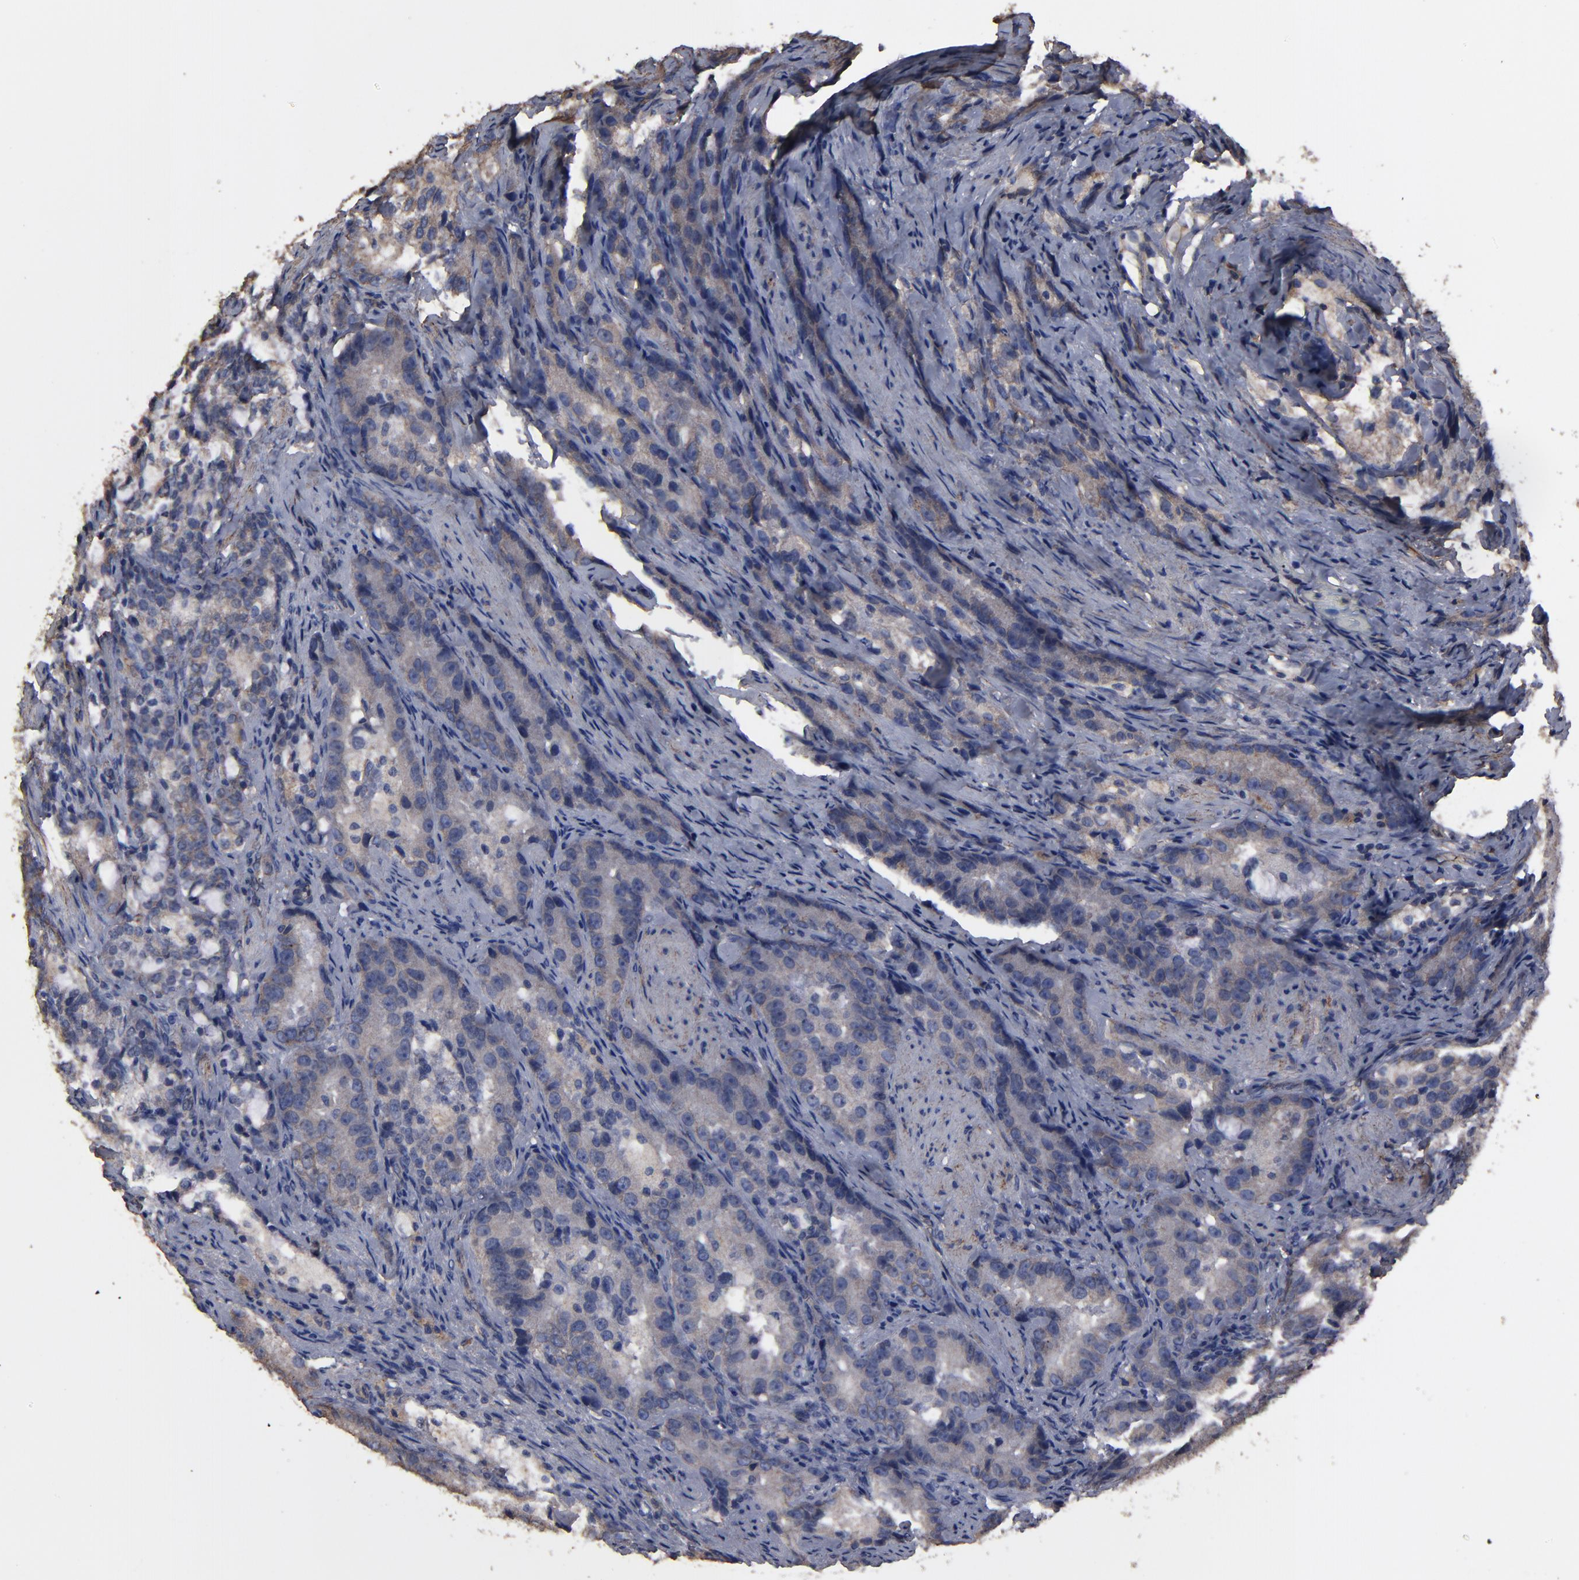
{"staining": {"intensity": "weak", "quantity": ">75%", "location": "cytoplasmic/membranous"}, "tissue": "prostate cancer", "cell_type": "Tumor cells", "image_type": "cancer", "snomed": [{"axis": "morphology", "description": "Adenocarcinoma, High grade"}, {"axis": "topography", "description": "Prostate"}], "caption": "A micrograph showing weak cytoplasmic/membranous expression in approximately >75% of tumor cells in prostate cancer, as visualized by brown immunohistochemical staining.", "gene": "DMD", "patient": {"sex": "male", "age": 63}}